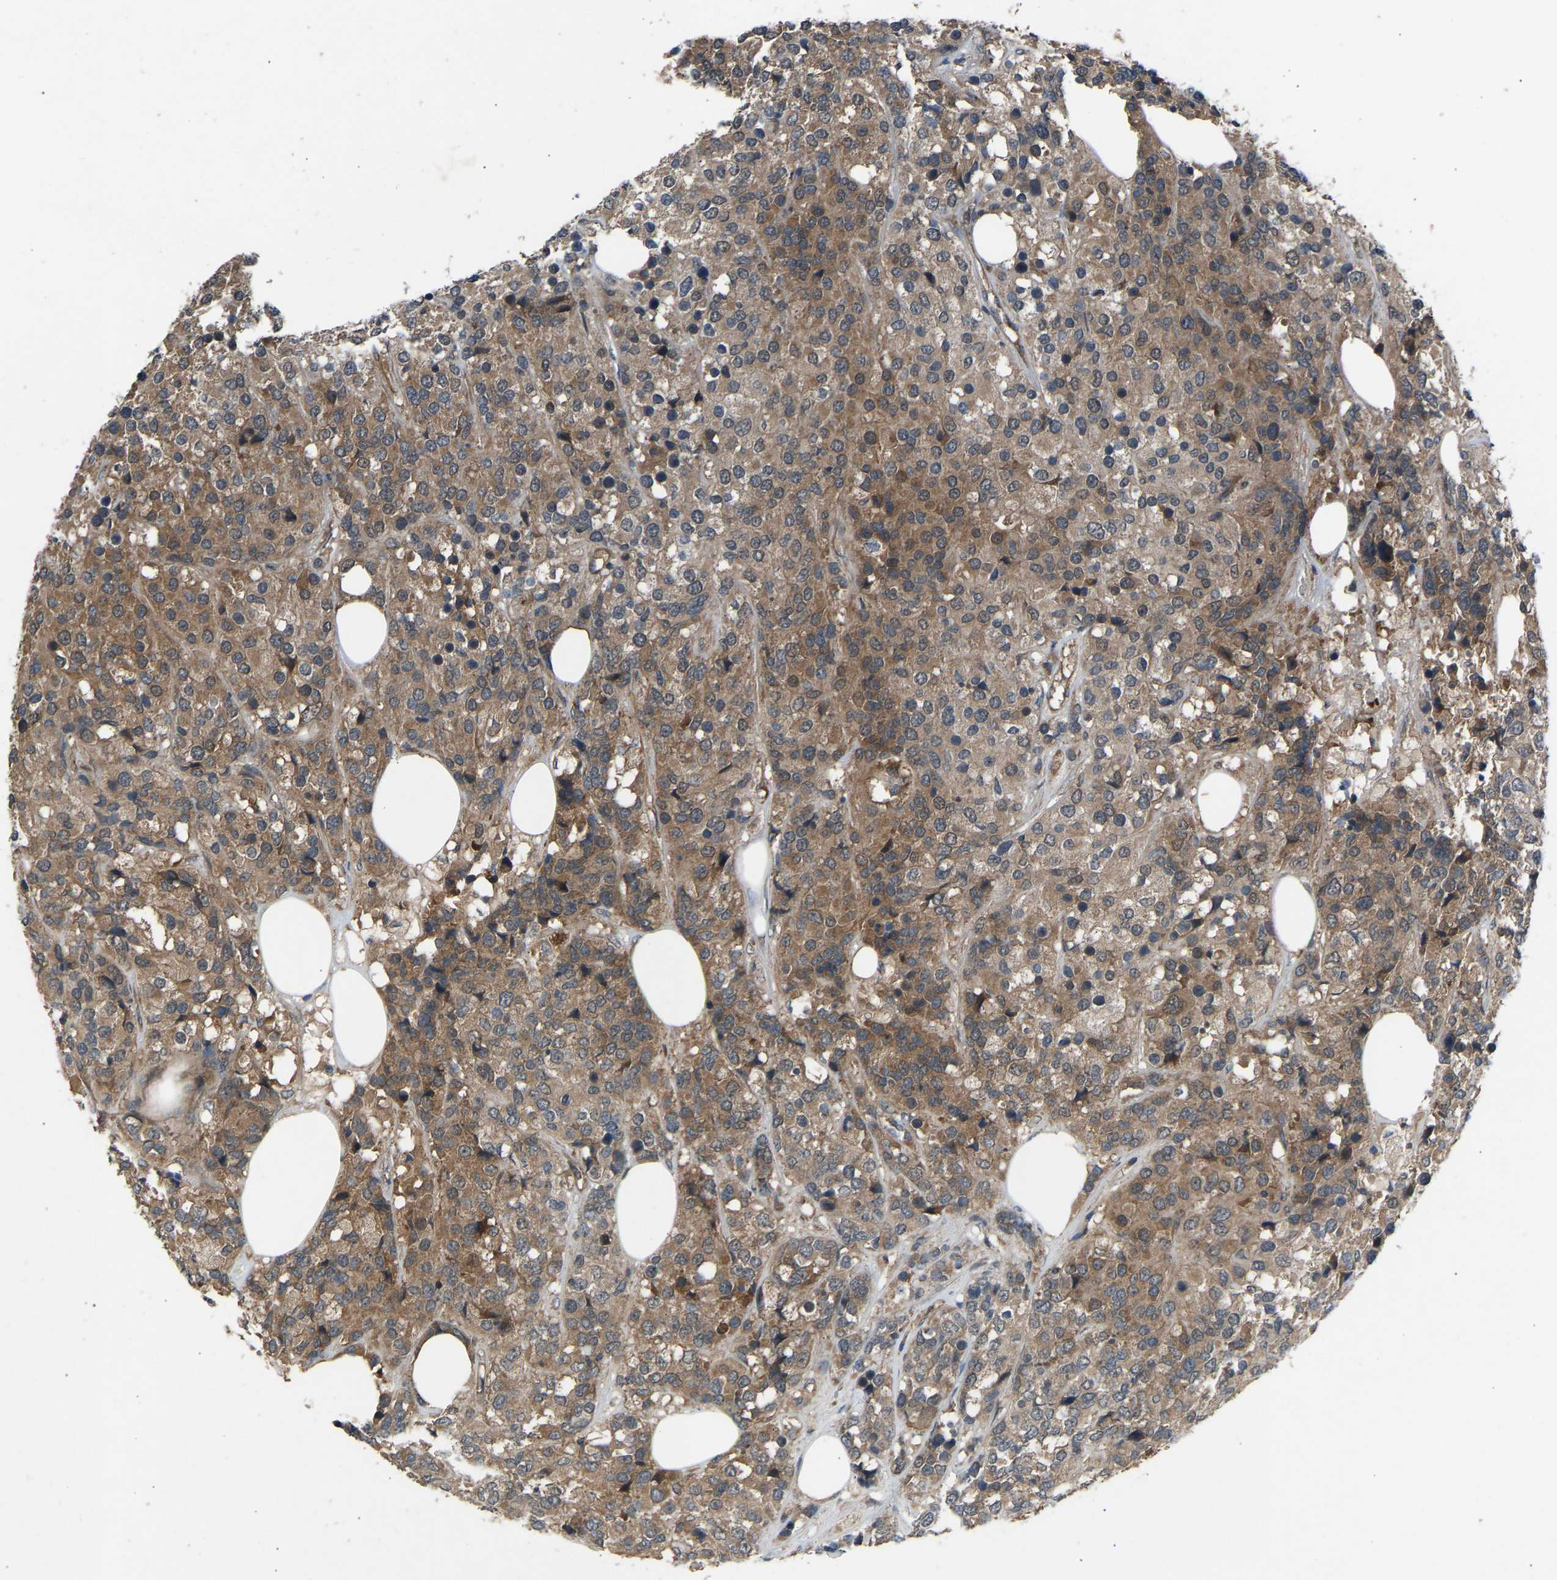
{"staining": {"intensity": "moderate", "quantity": ">75%", "location": "cytoplasmic/membranous"}, "tissue": "breast cancer", "cell_type": "Tumor cells", "image_type": "cancer", "snomed": [{"axis": "morphology", "description": "Lobular carcinoma"}, {"axis": "topography", "description": "Breast"}], "caption": "Breast cancer stained with IHC demonstrates moderate cytoplasmic/membranous staining in about >75% of tumor cells.", "gene": "GAS2L1", "patient": {"sex": "female", "age": 59}}